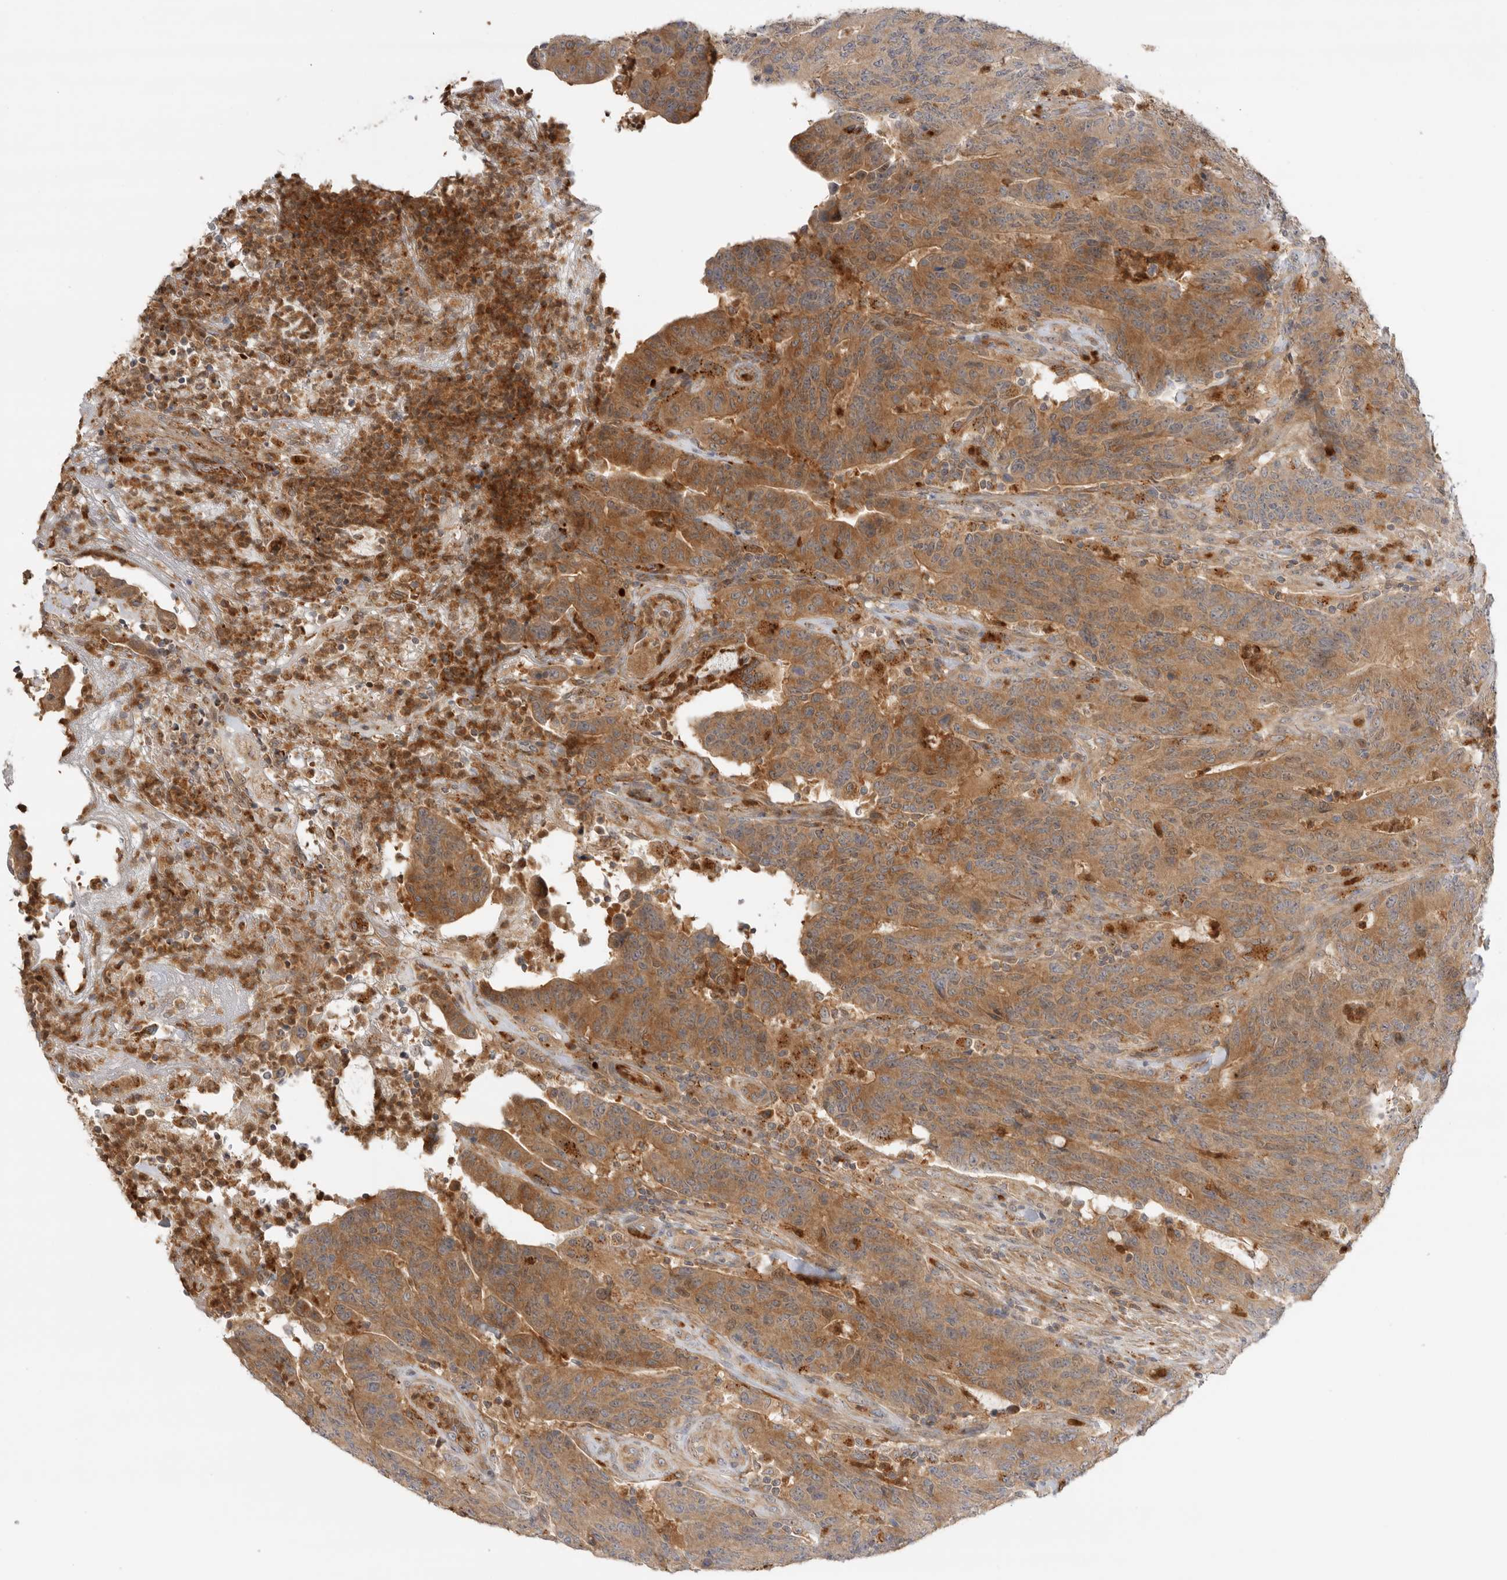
{"staining": {"intensity": "moderate", "quantity": ">75%", "location": "cytoplasmic/membranous"}, "tissue": "colorectal cancer", "cell_type": "Tumor cells", "image_type": "cancer", "snomed": [{"axis": "morphology", "description": "Normal tissue, NOS"}, {"axis": "morphology", "description": "Adenocarcinoma, NOS"}, {"axis": "topography", "description": "Colon"}], "caption": "Colorectal adenocarcinoma tissue shows moderate cytoplasmic/membranous staining in about >75% of tumor cells, visualized by immunohistochemistry.", "gene": "GNE", "patient": {"sex": "female", "age": 75}}